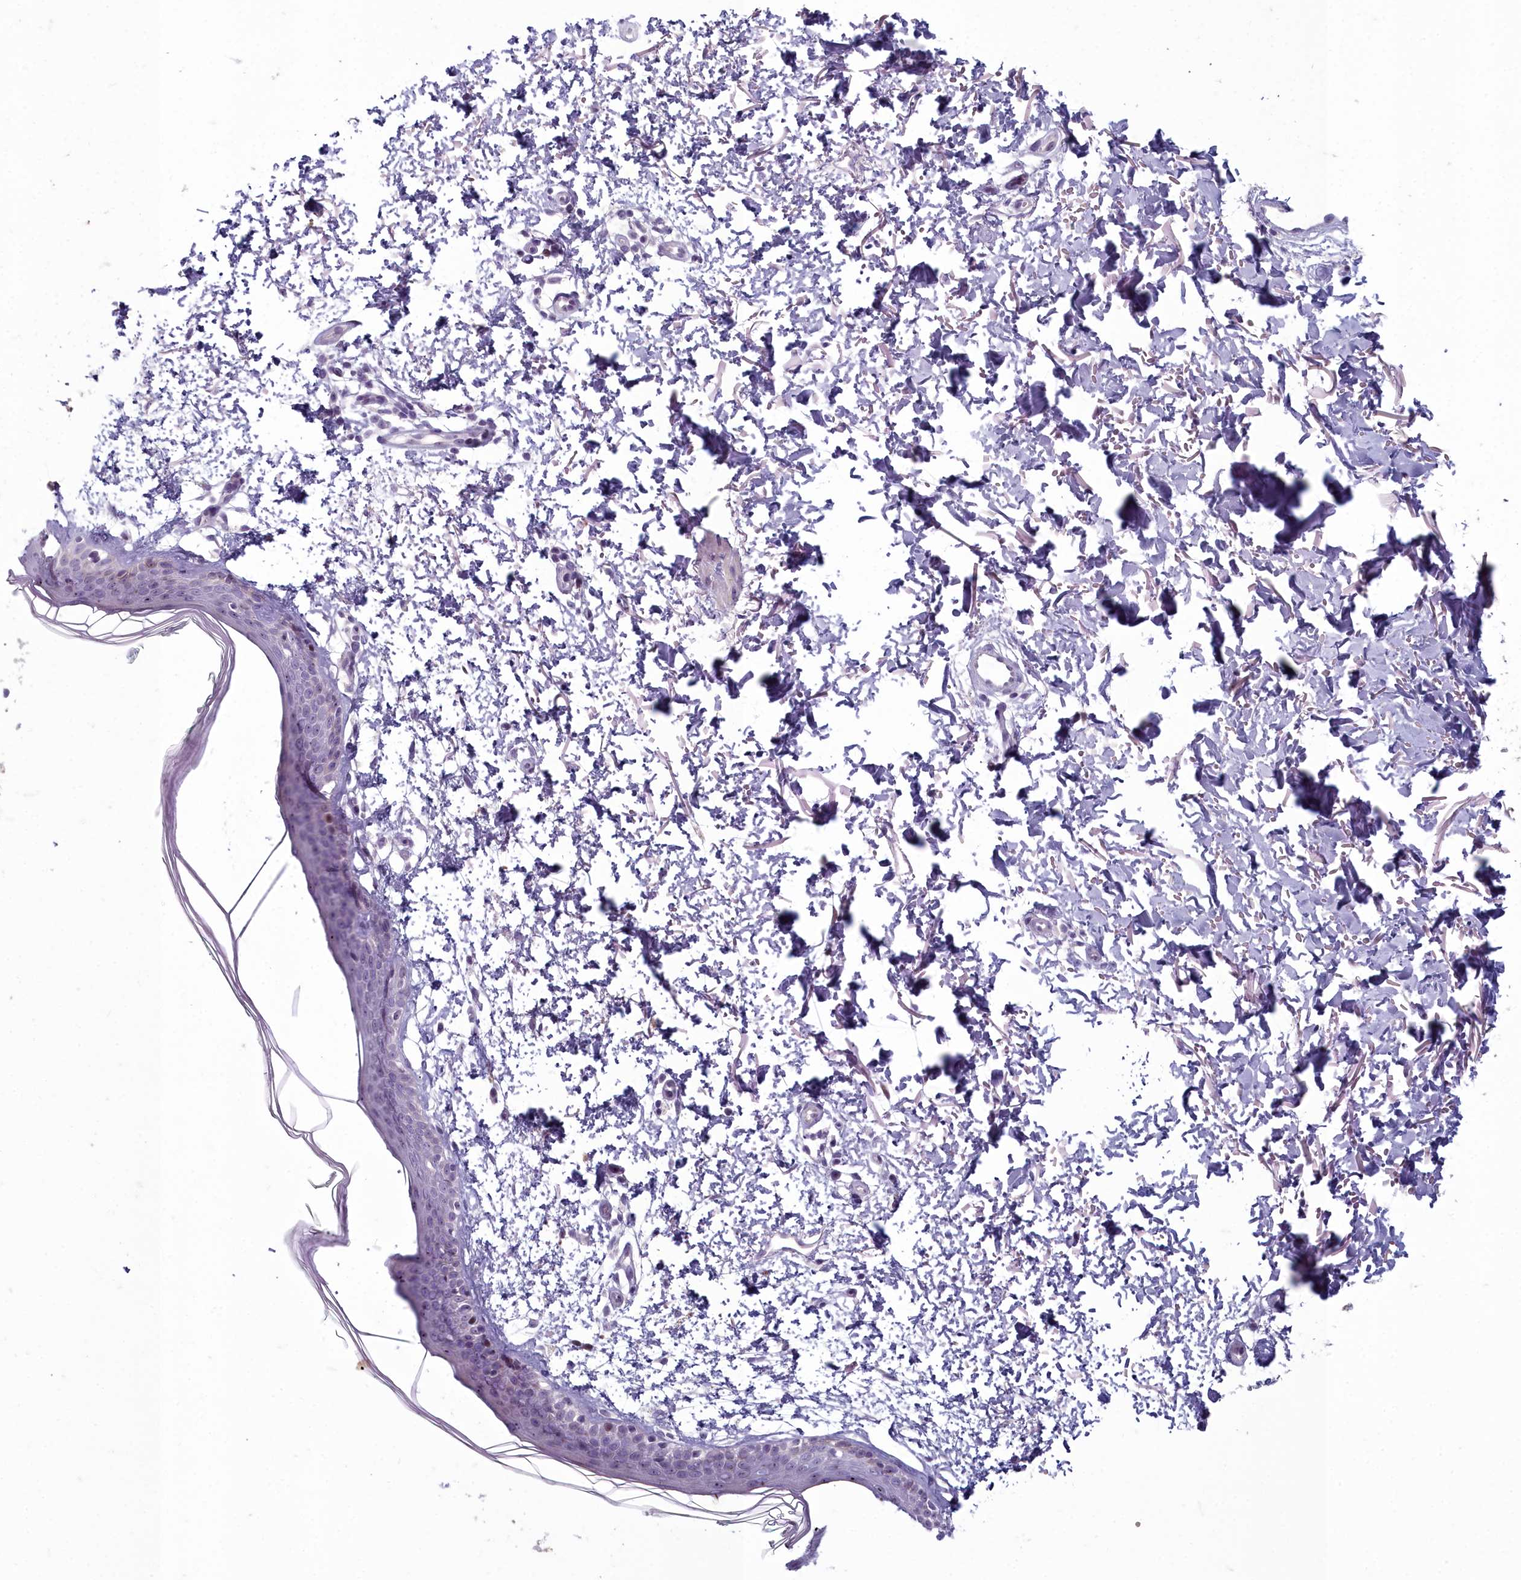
{"staining": {"intensity": "weak", "quantity": "25%-75%", "location": "nuclear"}, "tissue": "skin", "cell_type": "Fibroblasts", "image_type": "normal", "snomed": [{"axis": "morphology", "description": "Normal tissue, NOS"}, {"axis": "topography", "description": "Skin"}], "caption": "Protein staining shows weak nuclear expression in approximately 25%-75% of fibroblasts in benign skin. The staining was performed using DAB (3,3'-diaminobenzidine) to visualize the protein expression in brown, while the nuclei were stained in blue with hematoxylin (Magnification: 20x).", "gene": "INSYN2A", "patient": {"sex": "male", "age": 66}}